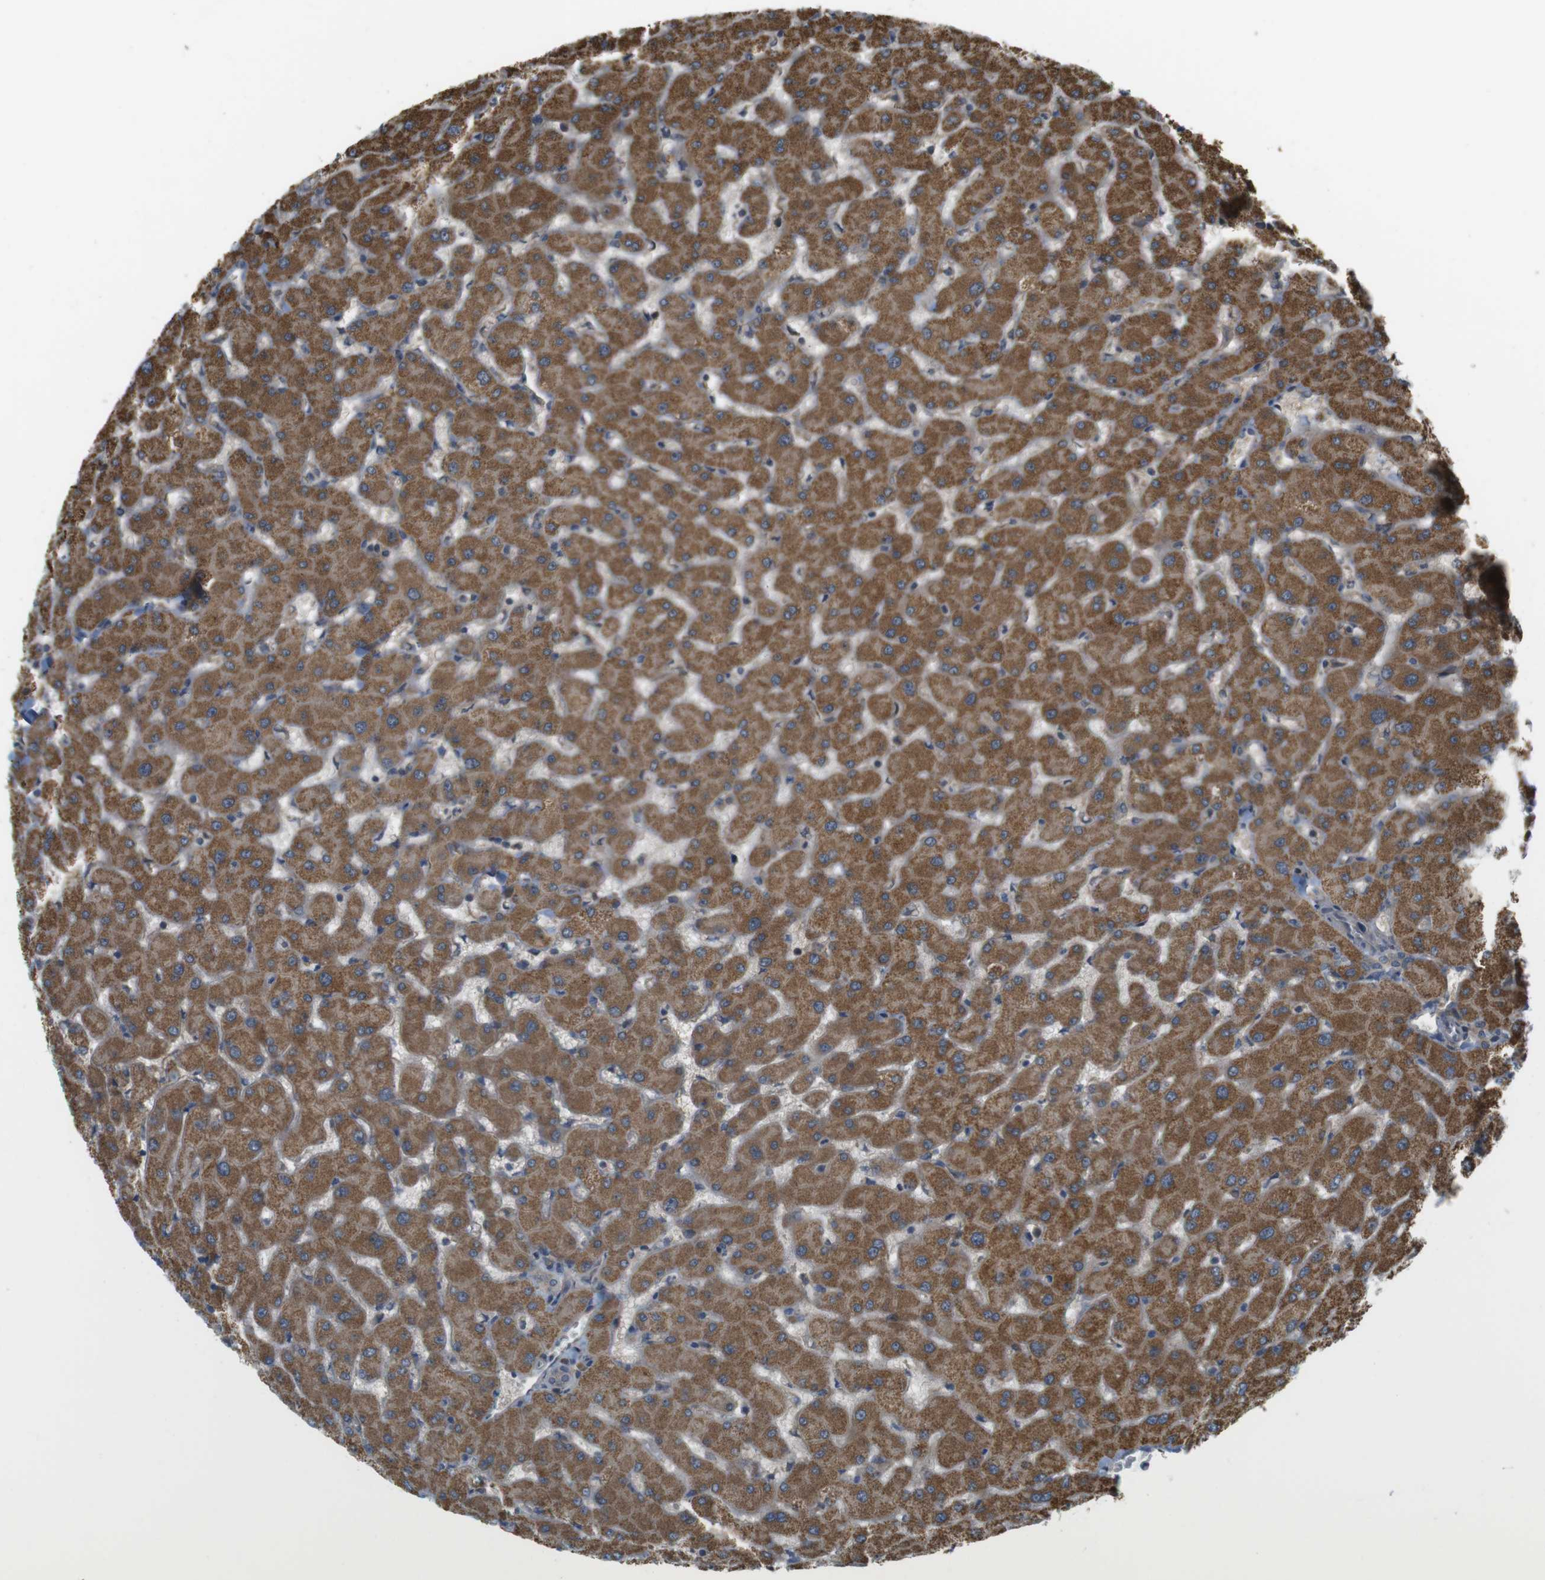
{"staining": {"intensity": "moderate", "quantity": ">75%", "location": "cytoplasmic/membranous"}, "tissue": "liver", "cell_type": "Cholangiocytes", "image_type": "normal", "snomed": [{"axis": "morphology", "description": "Normal tissue, NOS"}, {"axis": "topography", "description": "Liver"}], "caption": "Liver stained with immunohistochemistry demonstrates moderate cytoplasmic/membranous positivity in approximately >75% of cholangiocytes.", "gene": "RNF130", "patient": {"sex": "female", "age": 63}}